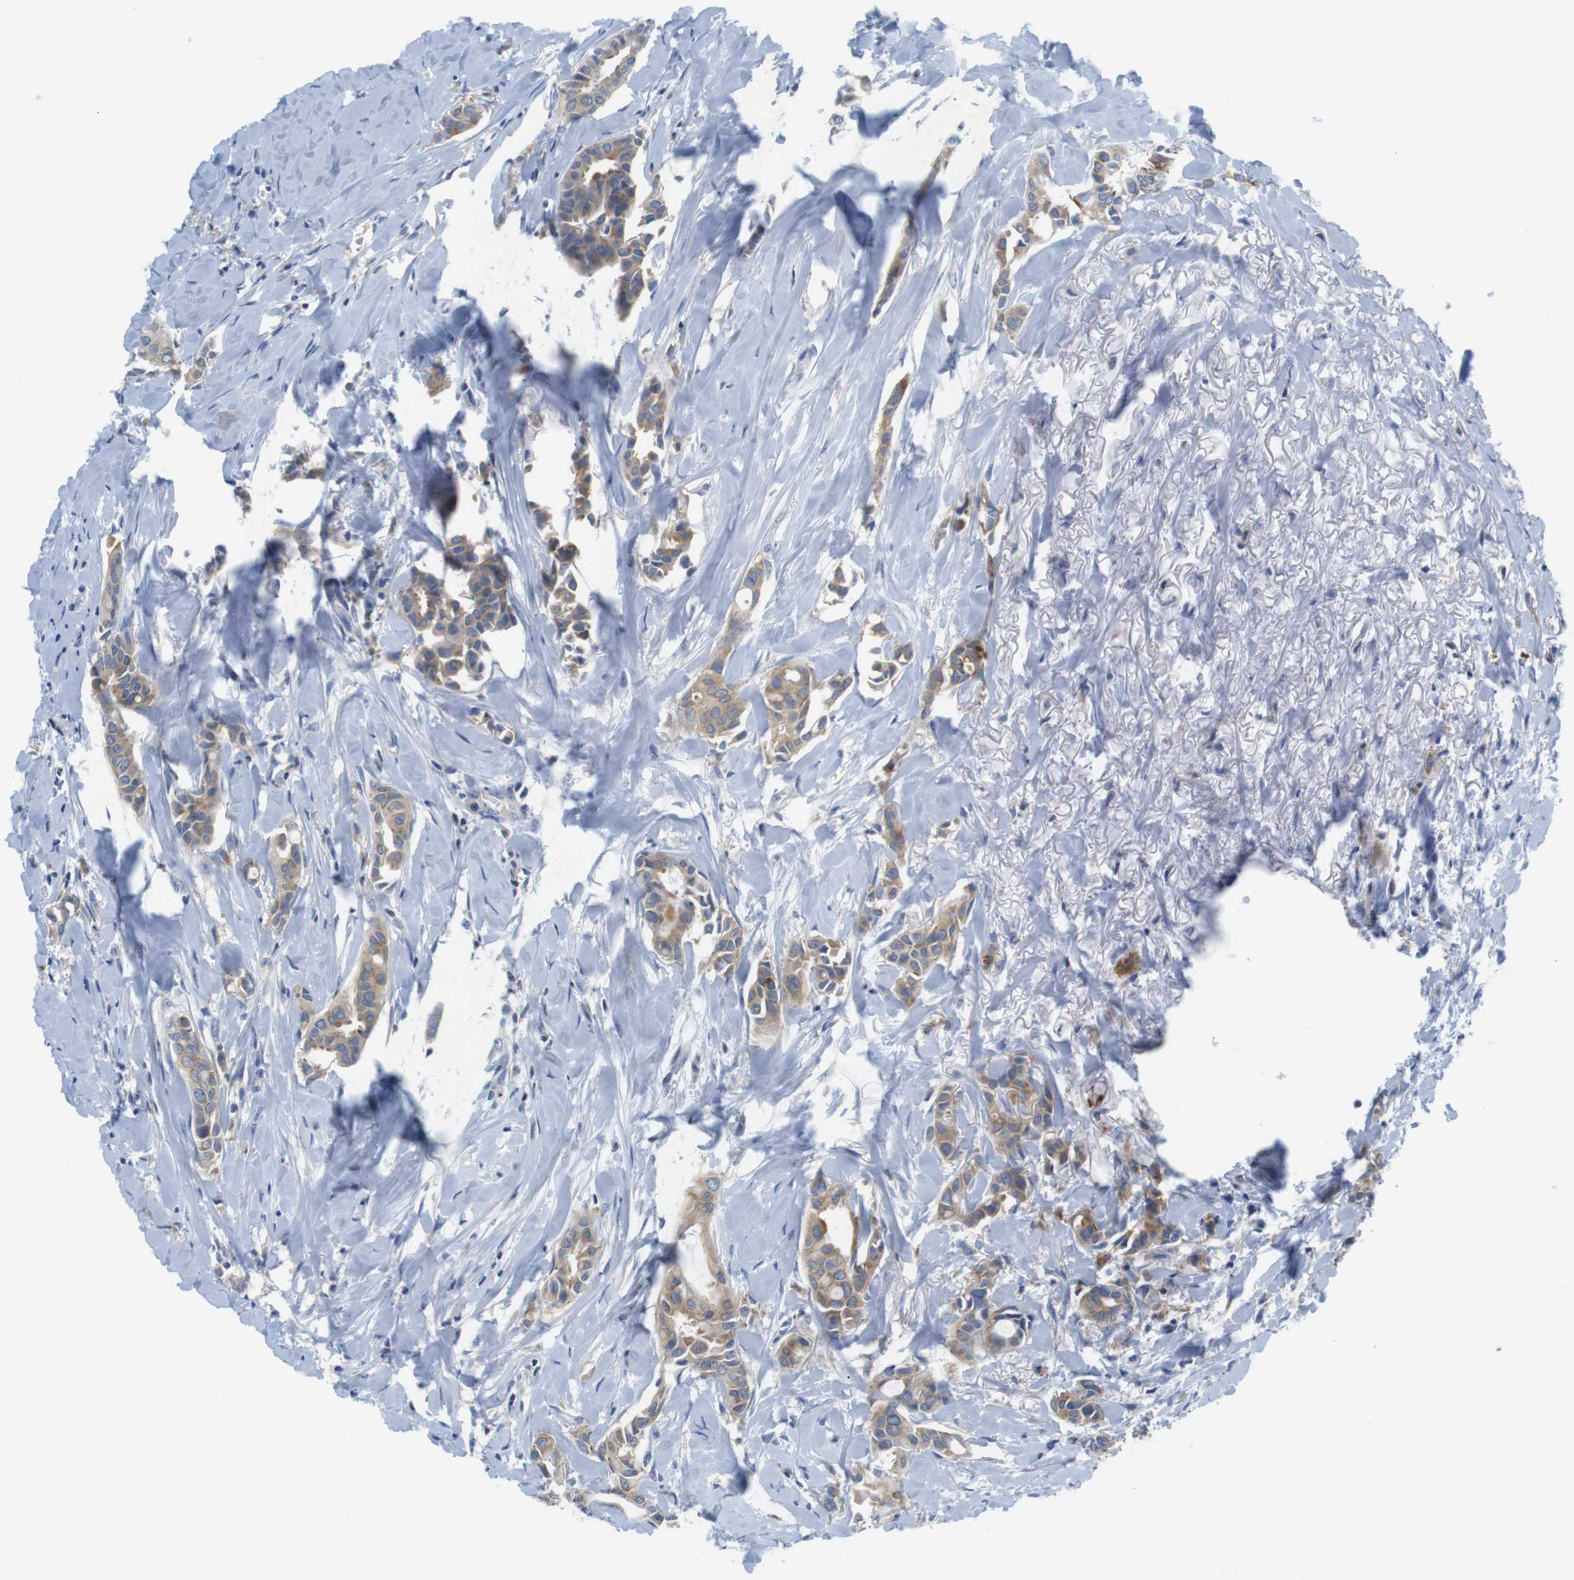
{"staining": {"intensity": "moderate", "quantity": ">75%", "location": "cytoplasmic/membranous"}, "tissue": "head and neck cancer", "cell_type": "Tumor cells", "image_type": "cancer", "snomed": [{"axis": "morphology", "description": "Adenocarcinoma, NOS"}, {"axis": "topography", "description": "Salivary gland"}, {"axis": "topography", "description": "Head-Neck"}], "caption": "DAB immunohistochemical staining of human head and neck cancer displays moderate cytoplasmic/membranous protein expression in about >75% of tumor cells.", "gene": "CNGA2", "patient": {"sex": "female", "age": 59}}